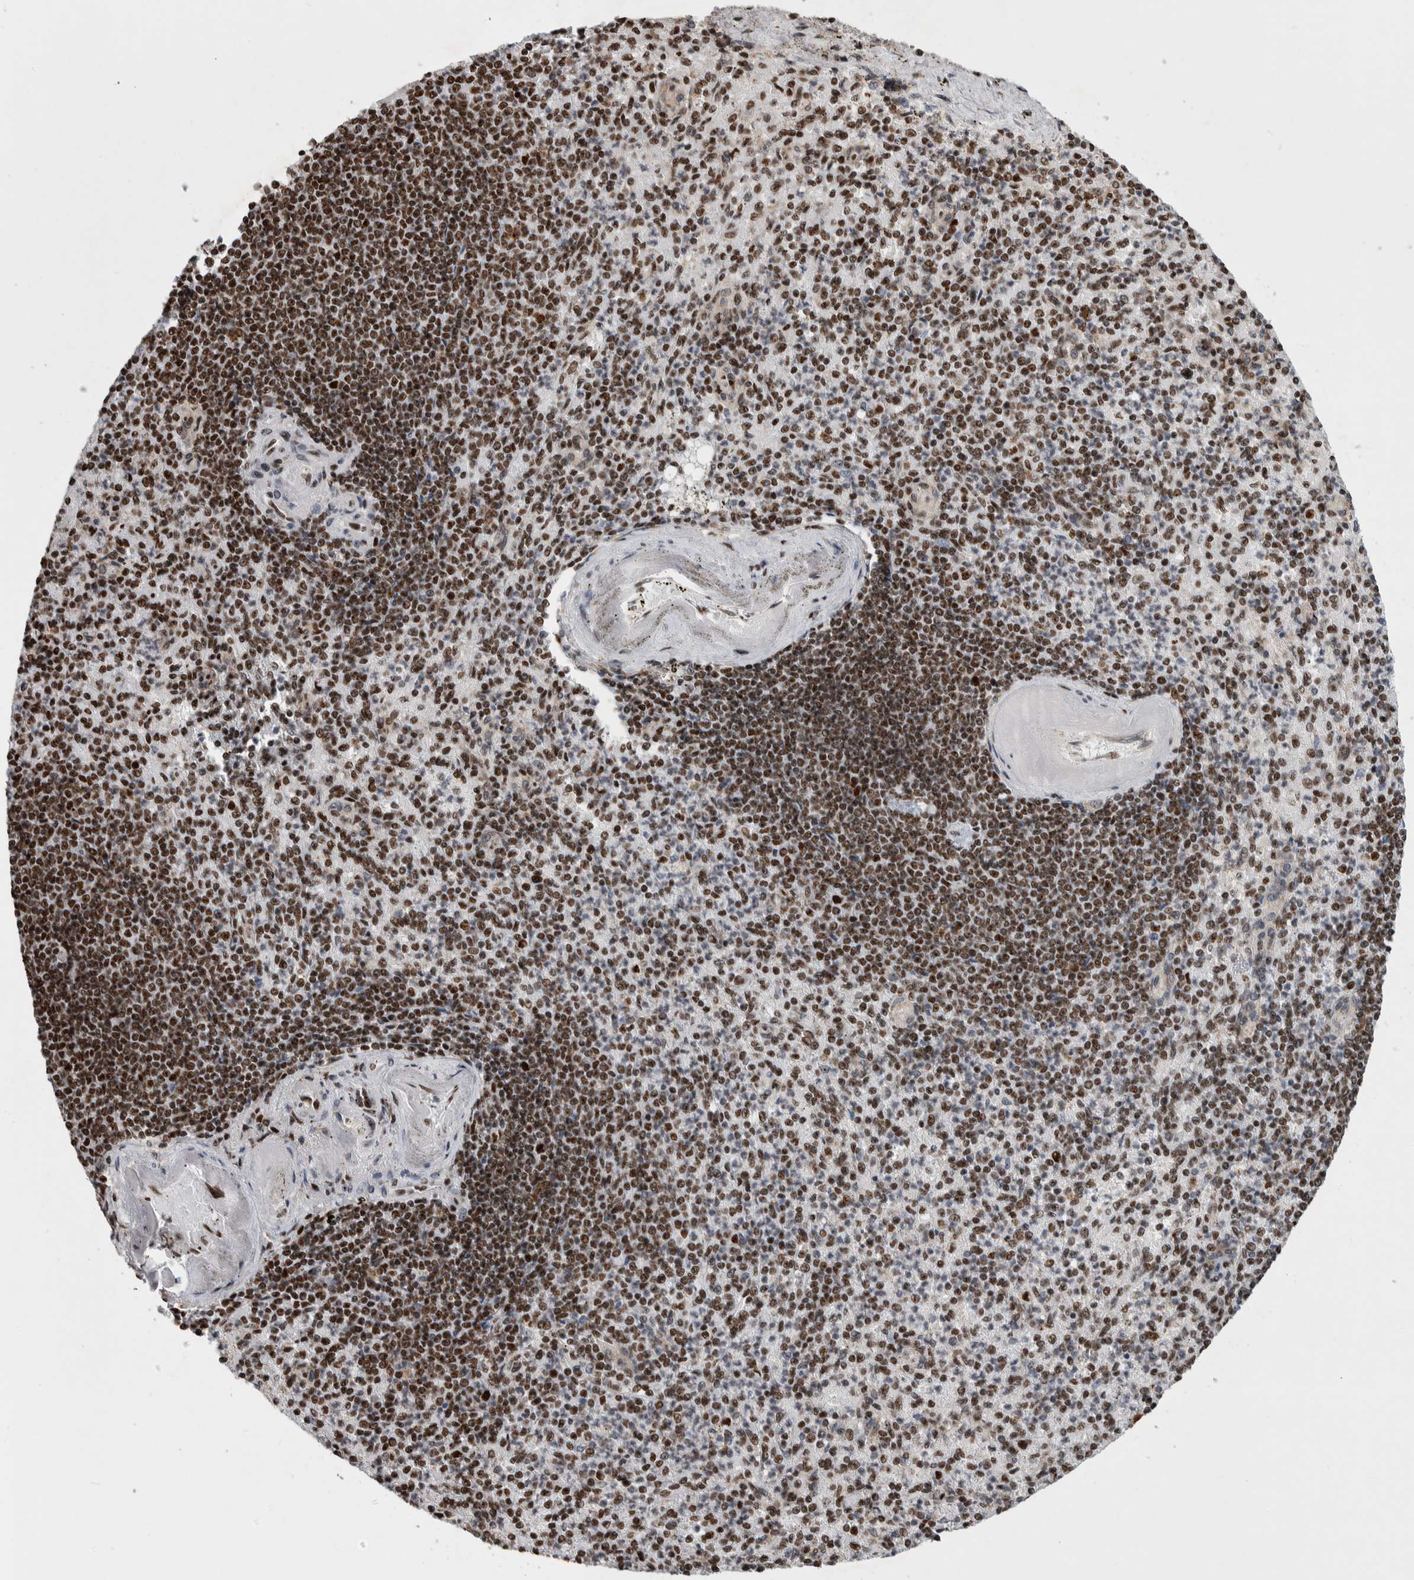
{"staining": {"intensity": "moderate", "quantity": ">75%", "location": "nuclear"}, "tissue": "spleen", "cell_type": "Cells in red pulp", "image_type": "normal", "snomed": [{"axis": "morphology", "description": "Normal tissue, NOS"}, {"axis": "topography", "description": "Spleen"}], "caption": "A high-resolution histopathology image shows immunohistochemistry staining of benign spleen, which demonstrates moderate nuclear positivity in about >75% of cells in red pulp.", "gene": "NCL", "patient": {"sex": "female", "age": 74}}